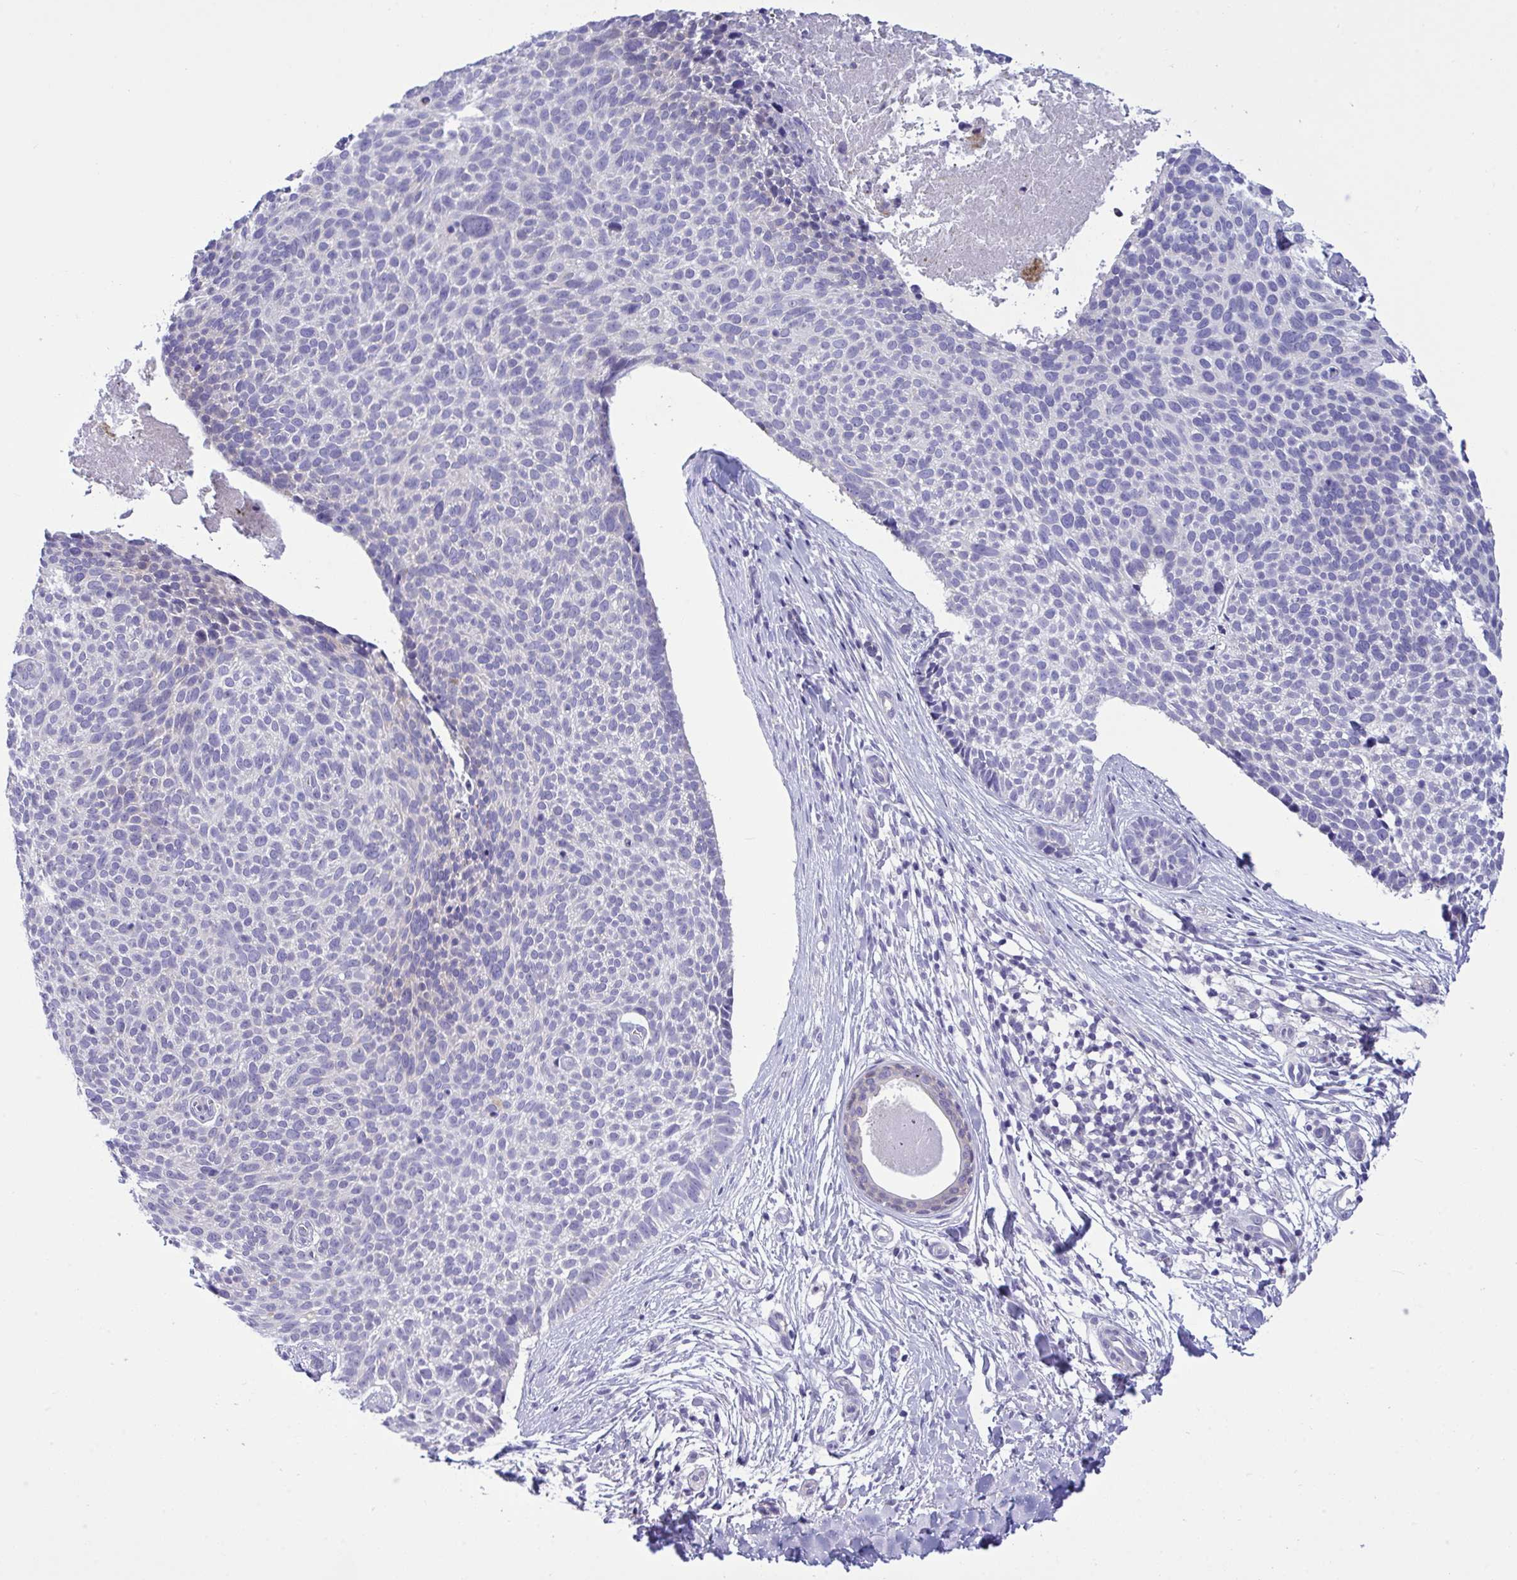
{"staining": {"intensity": "negative", "quantity": "none", "location": "none"}, "tissue": "skin cancer", "cell_type": "Tumor cells", "image_type": "cancer", "snomed": [{"axis": "morphology", "description": "Basal cell carcinoma"}, {"axis": "topography", "description": "Skin"}, {"axis": "topography", "description": "Skin of back"}], "caption": "Immunohistochemical staining of human skin cancer (basal cell carcinoma) reveals no significant staining in tumor cells. The staining is performed using DAB brown chromogen with nuclei counter-stained in using hematoxylin.", "gene": "WDR97", "patient": {"sex": "male", "age": 81}}